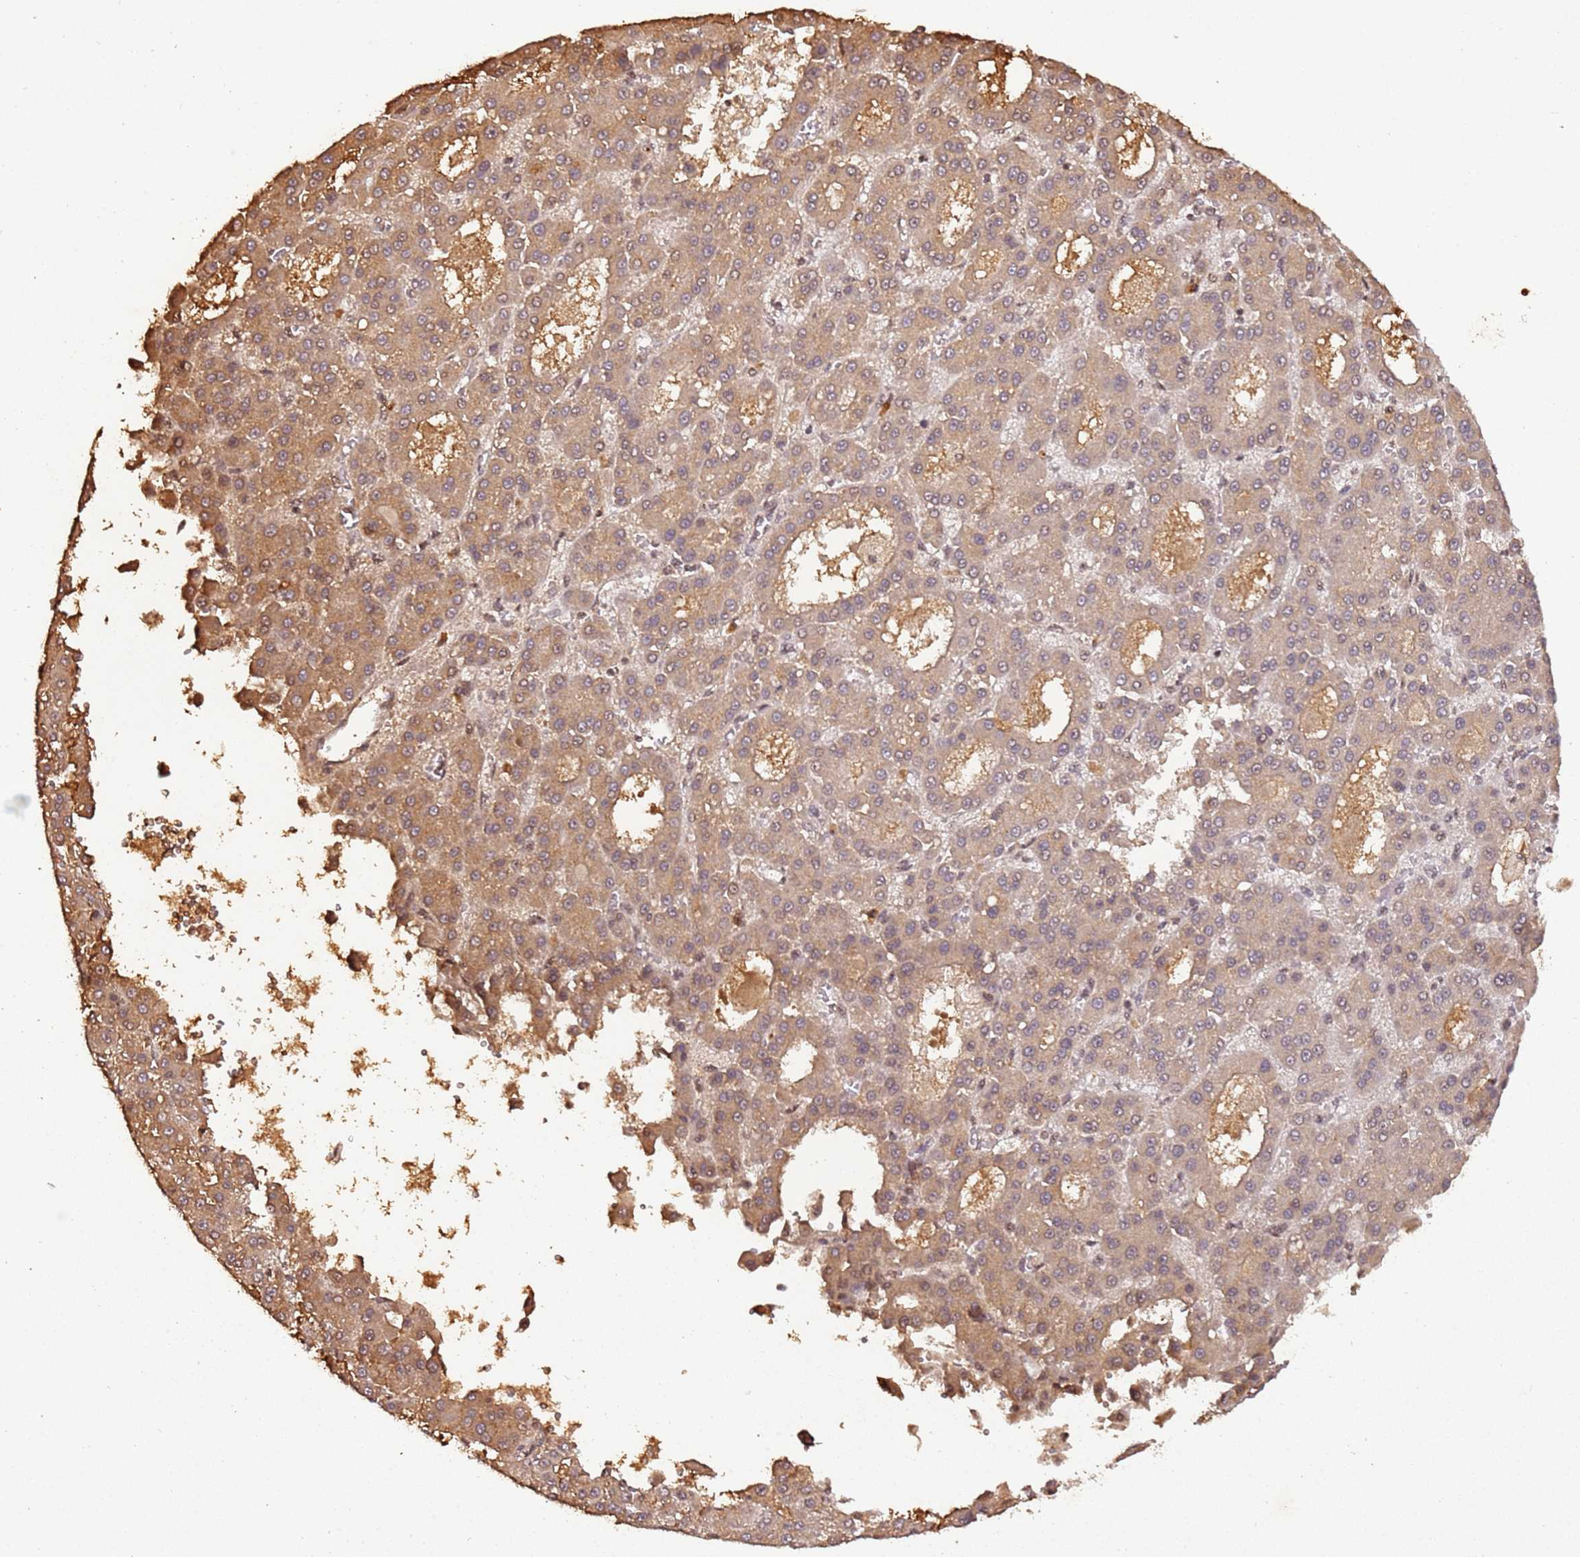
{"staining": {"intensity": "moderate", "quantity": ">75%", "location": "cytoplasmic/membranous"}, "tissue": "liver cancer", "cell_type": "Tumor cells", "image_type": "cancer", "snomed": [{"axis": "morphology", "description": "Carcinoma, Hepatocellular, NOS"}, {"axis": "topography", "description": "Liver"}], "caption": "Protein analysis of liver hepatocellular carcinoma tissue displays moderate cytoplasmic/membranous expression in about >75% of tumor cells. The staining is performed using DAB brown chromogen to label protein expression. The nuclei are counter-stained blue using hematoxylin.", "gene": "COL1A2", "patient": {"sex": "male", "age": 70}}